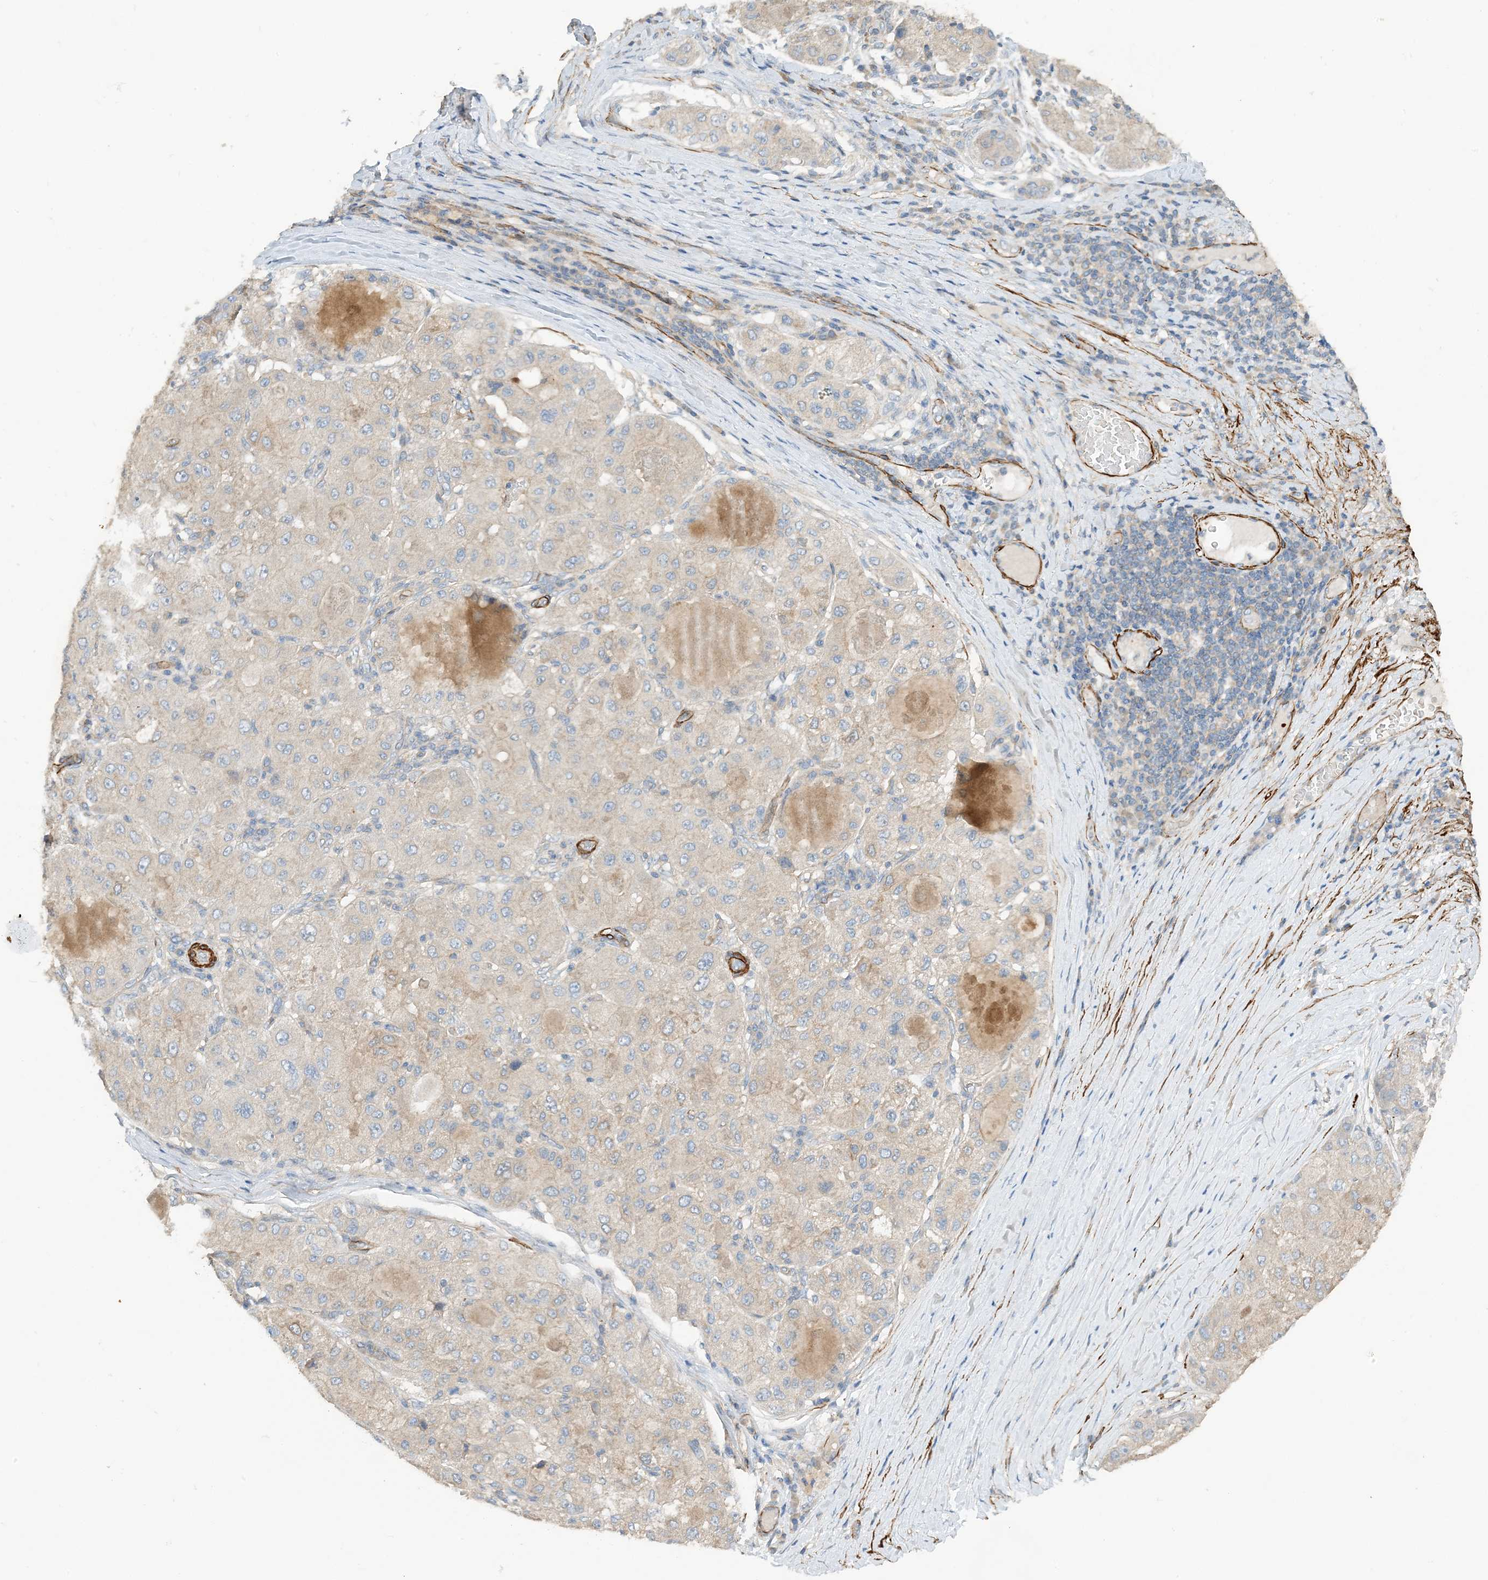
{"staining": {"intensity": "negative", "quantity": "none", "location": "none"}, "tissue": "liver cancer", "cell_type": "Tumor cells", "image_type": "cancer", "snomed": [{"axis": "morphology", "description": "Carcinoma, Hepatocellular, NOS"}, {"axis": "topography", "description": "Liver"}], "caption": "Human liver cancer (hepatocellular carcinoma) stained for a protein using immunohistochemistry reveals no staining in tumor cells.", "gene": "KIFBP", "patient": {"sex": "male", "age": 80}}